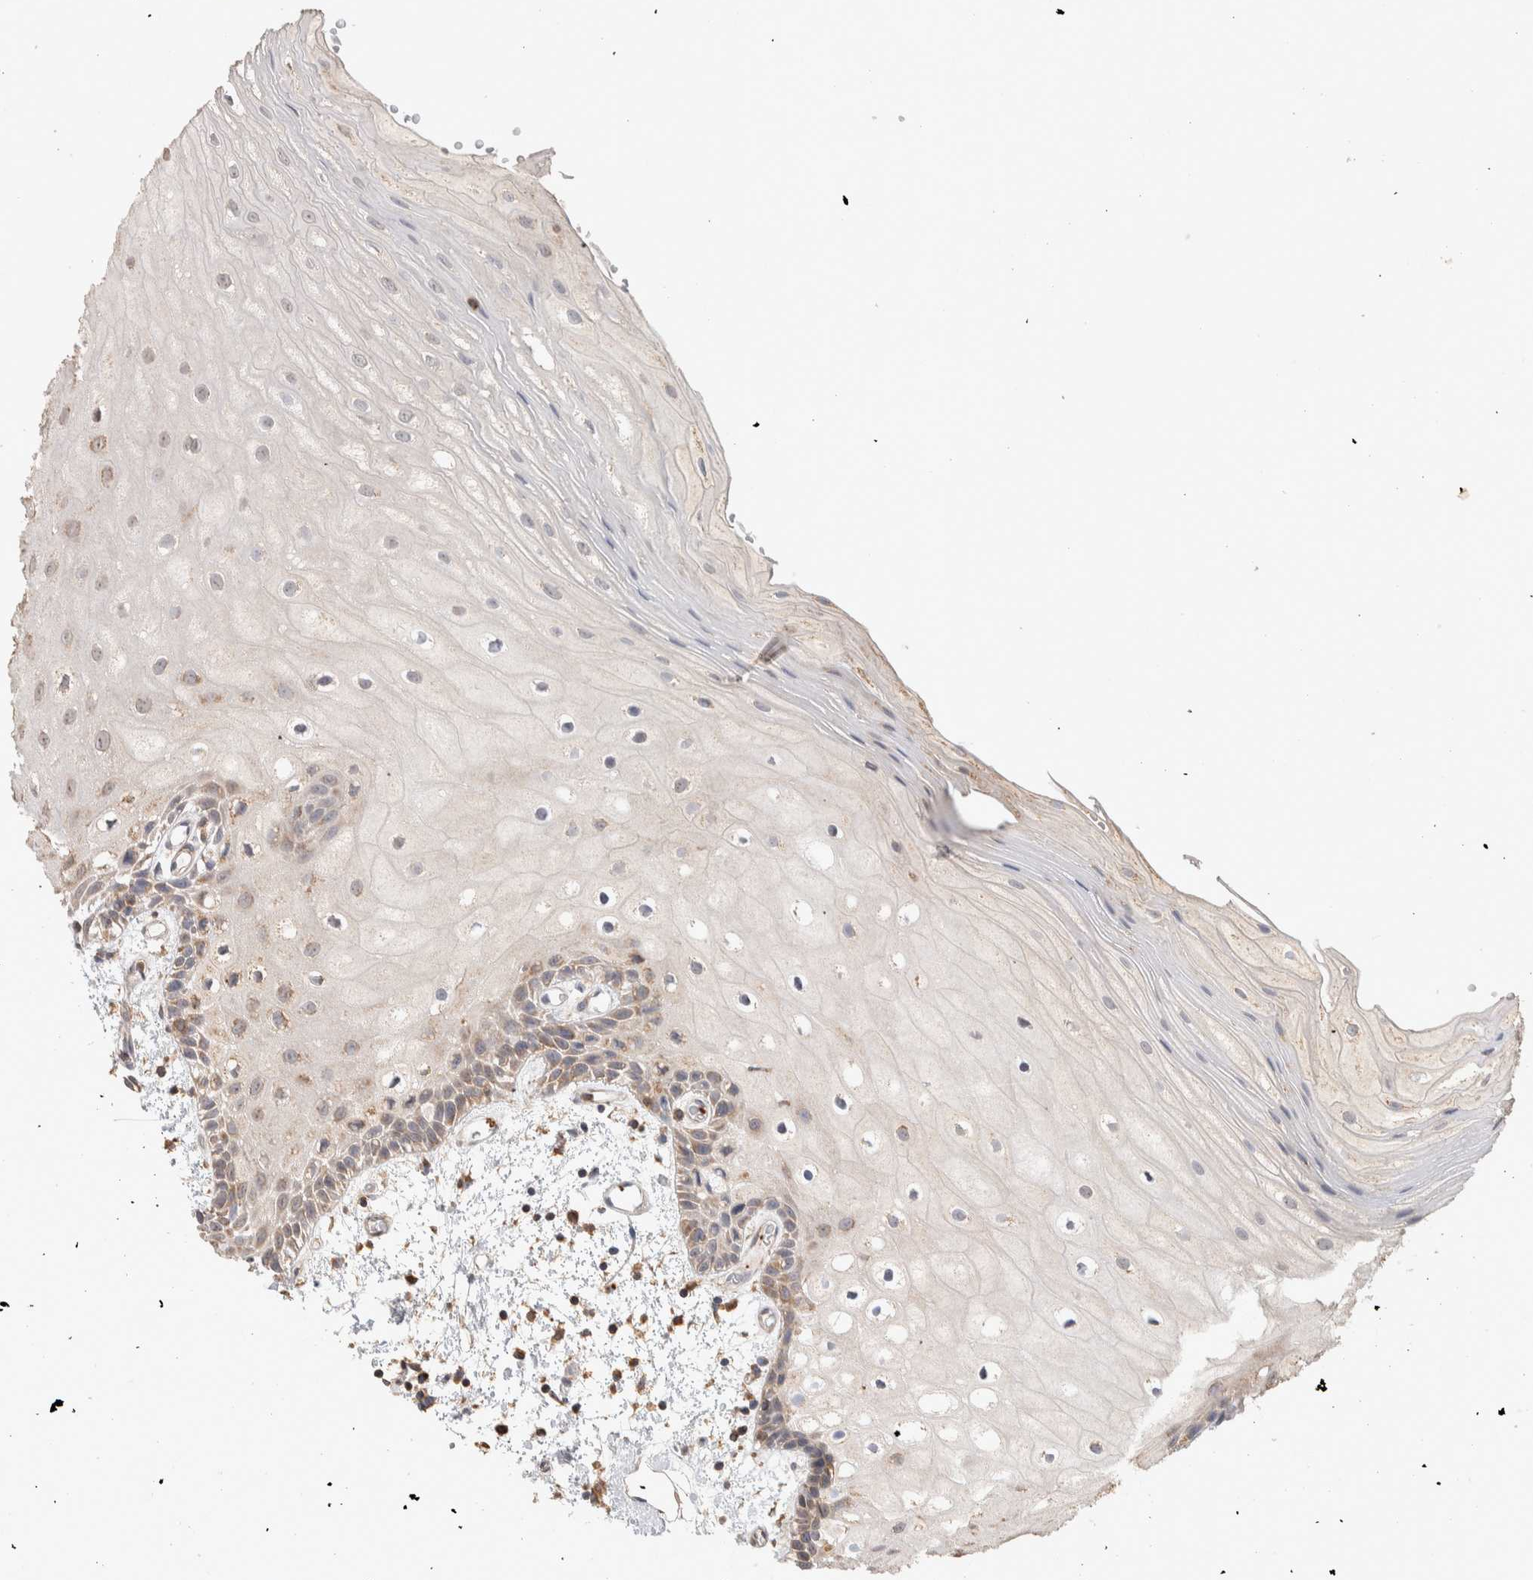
{"staining": {"intensity": "moderate", "quantity": "25%-75%", "location": "cytoplasmic/membranous"}, "tissue": "oral mucosa", "cell_type": "Squamous epithelial cells", "image_type": "normal", "snomed": [{"axis": "morphology", "description": "Normal tissue, NOS"}, {"axis": "topography", "description": "Oral tissue"}], "caption": "Immunohistochemistry staining of unremarkable oral mucosa, which shows medium levels of moderate cytoplasmic/membranous expression in approximately 25%-75% of squamous epithelial cells indicating moderate cytoplasmic/membranous protein staining. The staining was performed using DAB (brown) for protein detection and nuclei were counterstained in hematoxylin (blue).", "gene": "DEPTOR", "patient": {"sex": "male", "age": 52}}